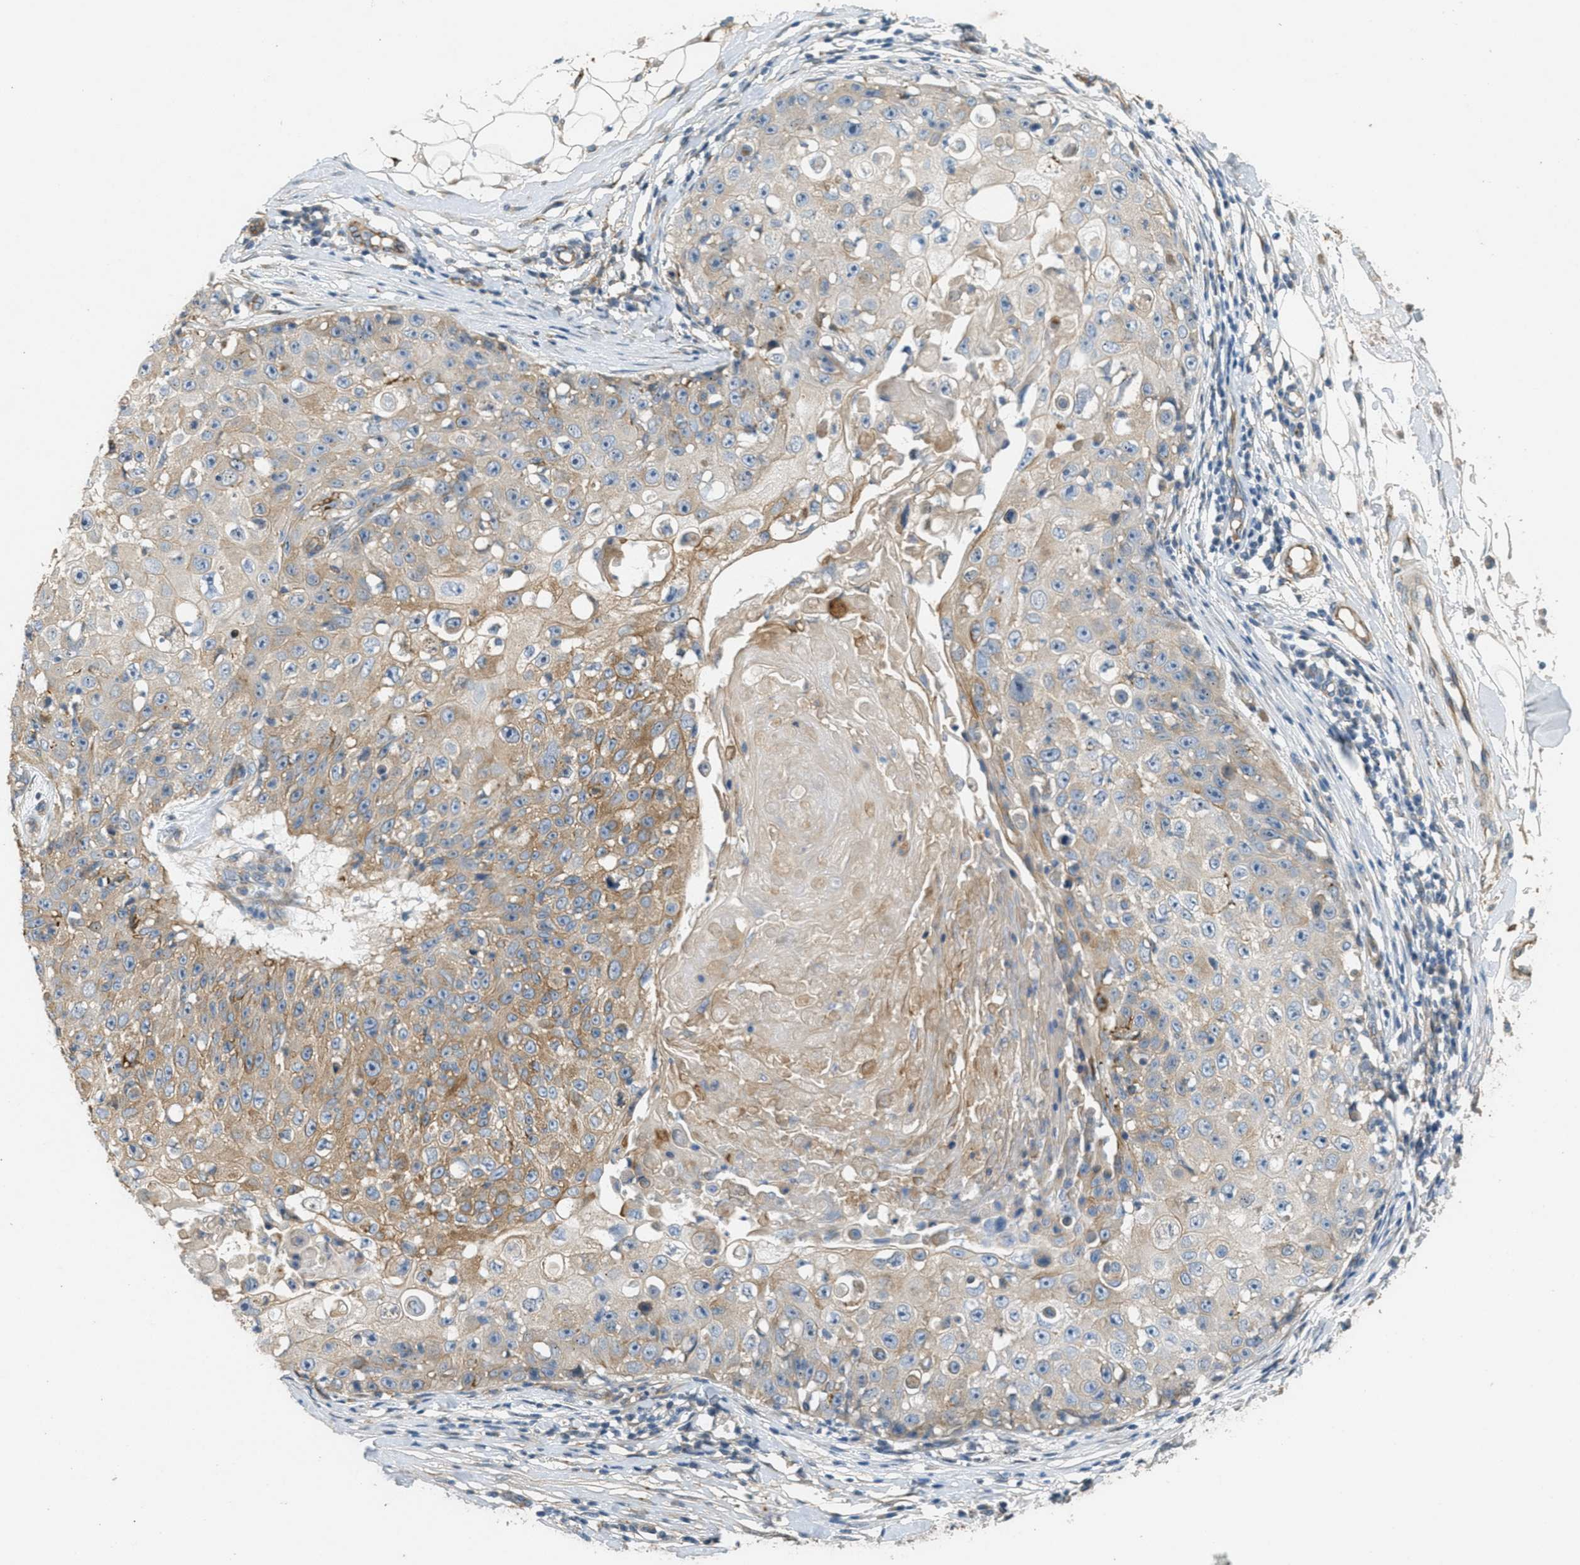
{"staining": {"intensity": "moderate", "quantity": "25%-75%", "location": "cytoplasmic/membranous"}, "tissue": "skin cancer", "cell_type": "Tumor cells", "image_type": "cancer", "snomed": [{"axis": "morphology", "description": "Squamous cell carcinoma, NOS"}, {"axis": "topography", "description": "Skin"}], "caption": "Brown immunohistochemical staining in skin squamous cell carcinoma reveals moderate cytoplasmic/membranous expression in approximately 25%-75% of tumor cells. The staining is performed using DAB (3,3'-diaminobenzidine) brown chromogen to label protein expression. The nuclei are counter-stained blue using hematoxylin.", "gene": "ADCY5", "patient": {"sex": "male", "age": 86}}